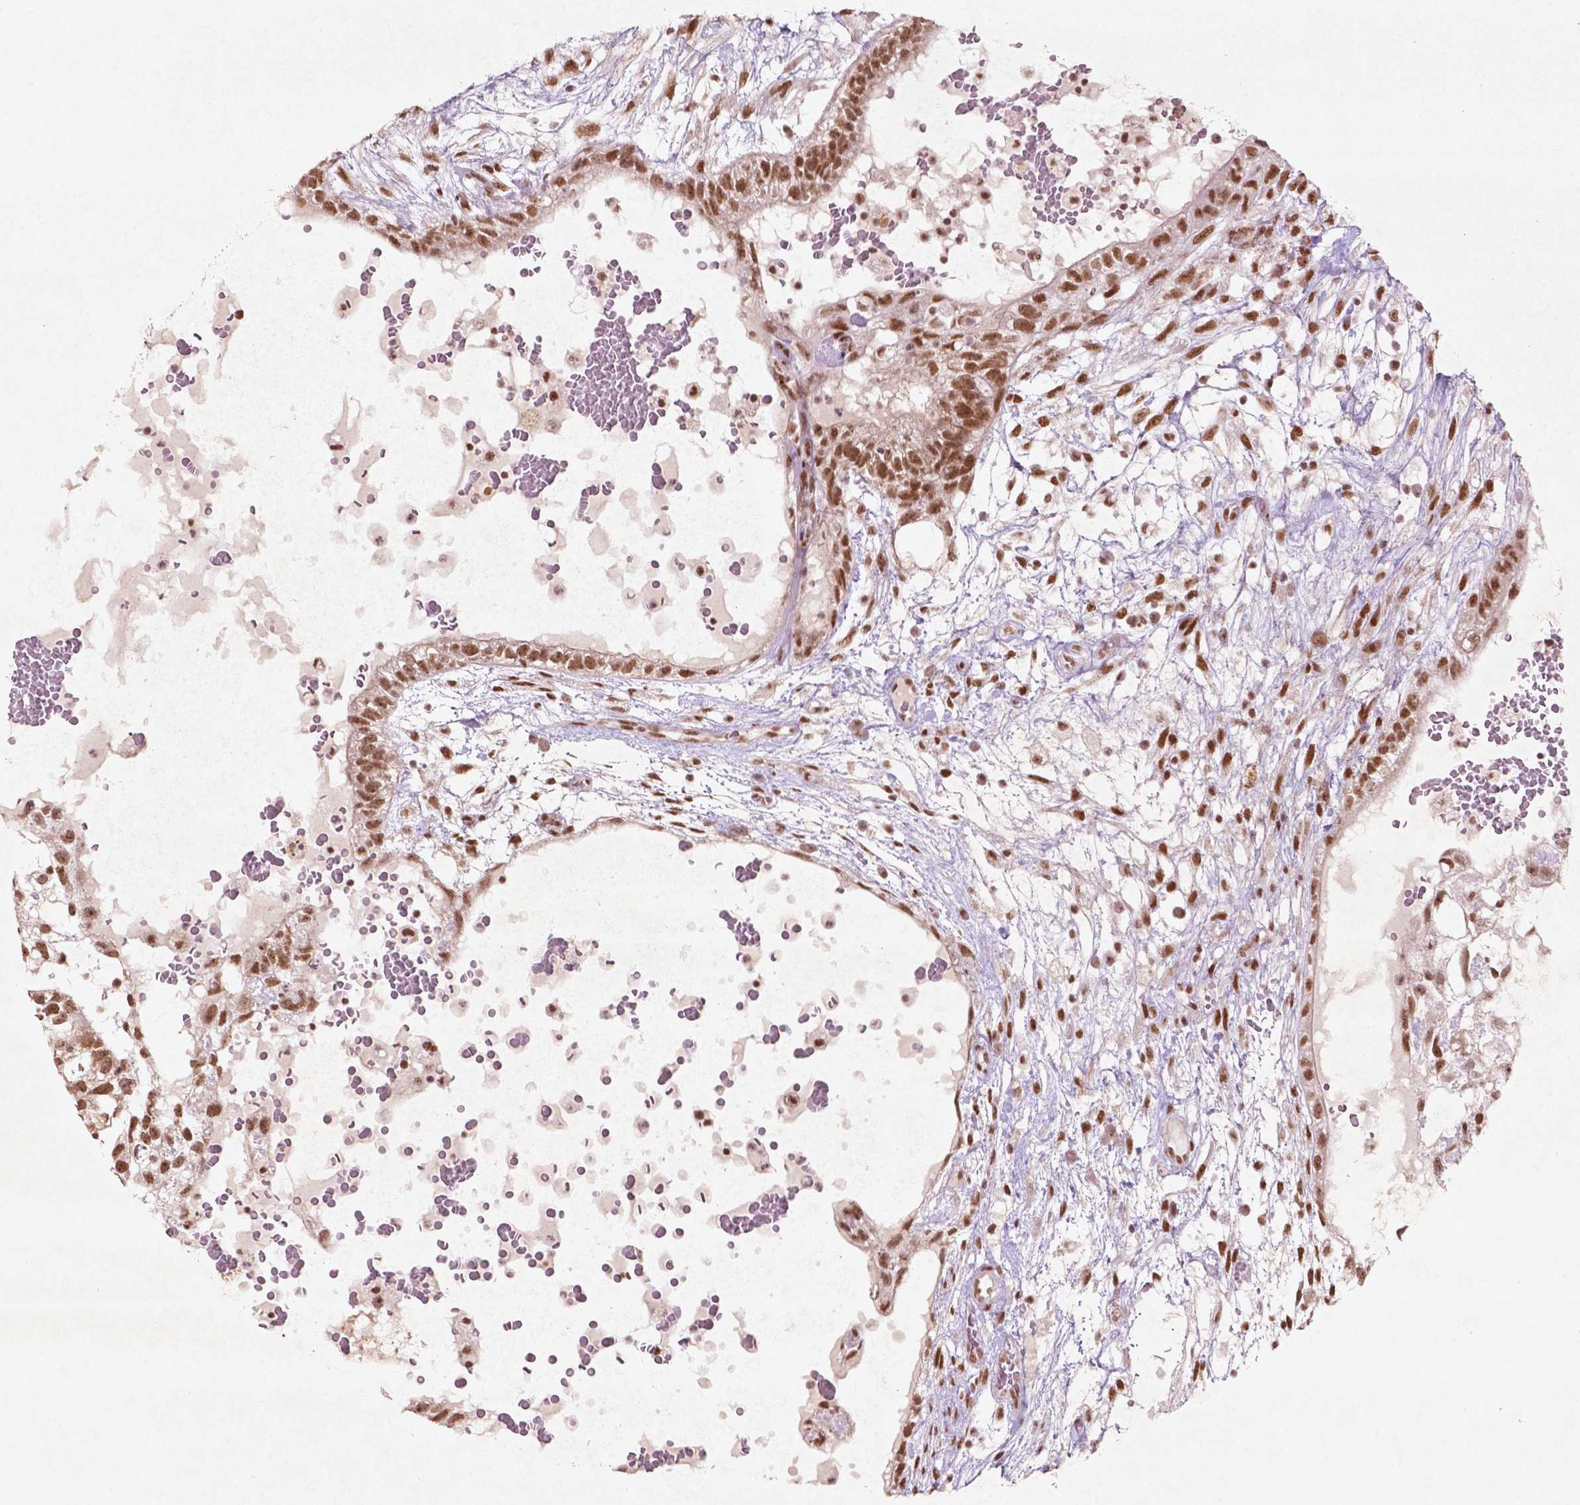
{"staining": {"intensity": "strong", "quantity": ">75%", "location": "nuclear"}, "tissue": "testis cancer", "cell_type": "Tumor cells", "image_type": "cancer", "snomed": [{"axis": "morphology", "description": "Normal tissue, NOS"}, {"axis": "morphology", "description": "Carcinoma, Embryonal, NOS"}, {"axis": "topography", "description": "Testis"}], "caption": "Testis cancer (embryonal carcinoma) was stained to show a protein in brown. There is high levels of strong nuclear expression in about >75% of tumor cells.", "gene": "HMG20B", "patient": {"sex": "male", "age": 32}}